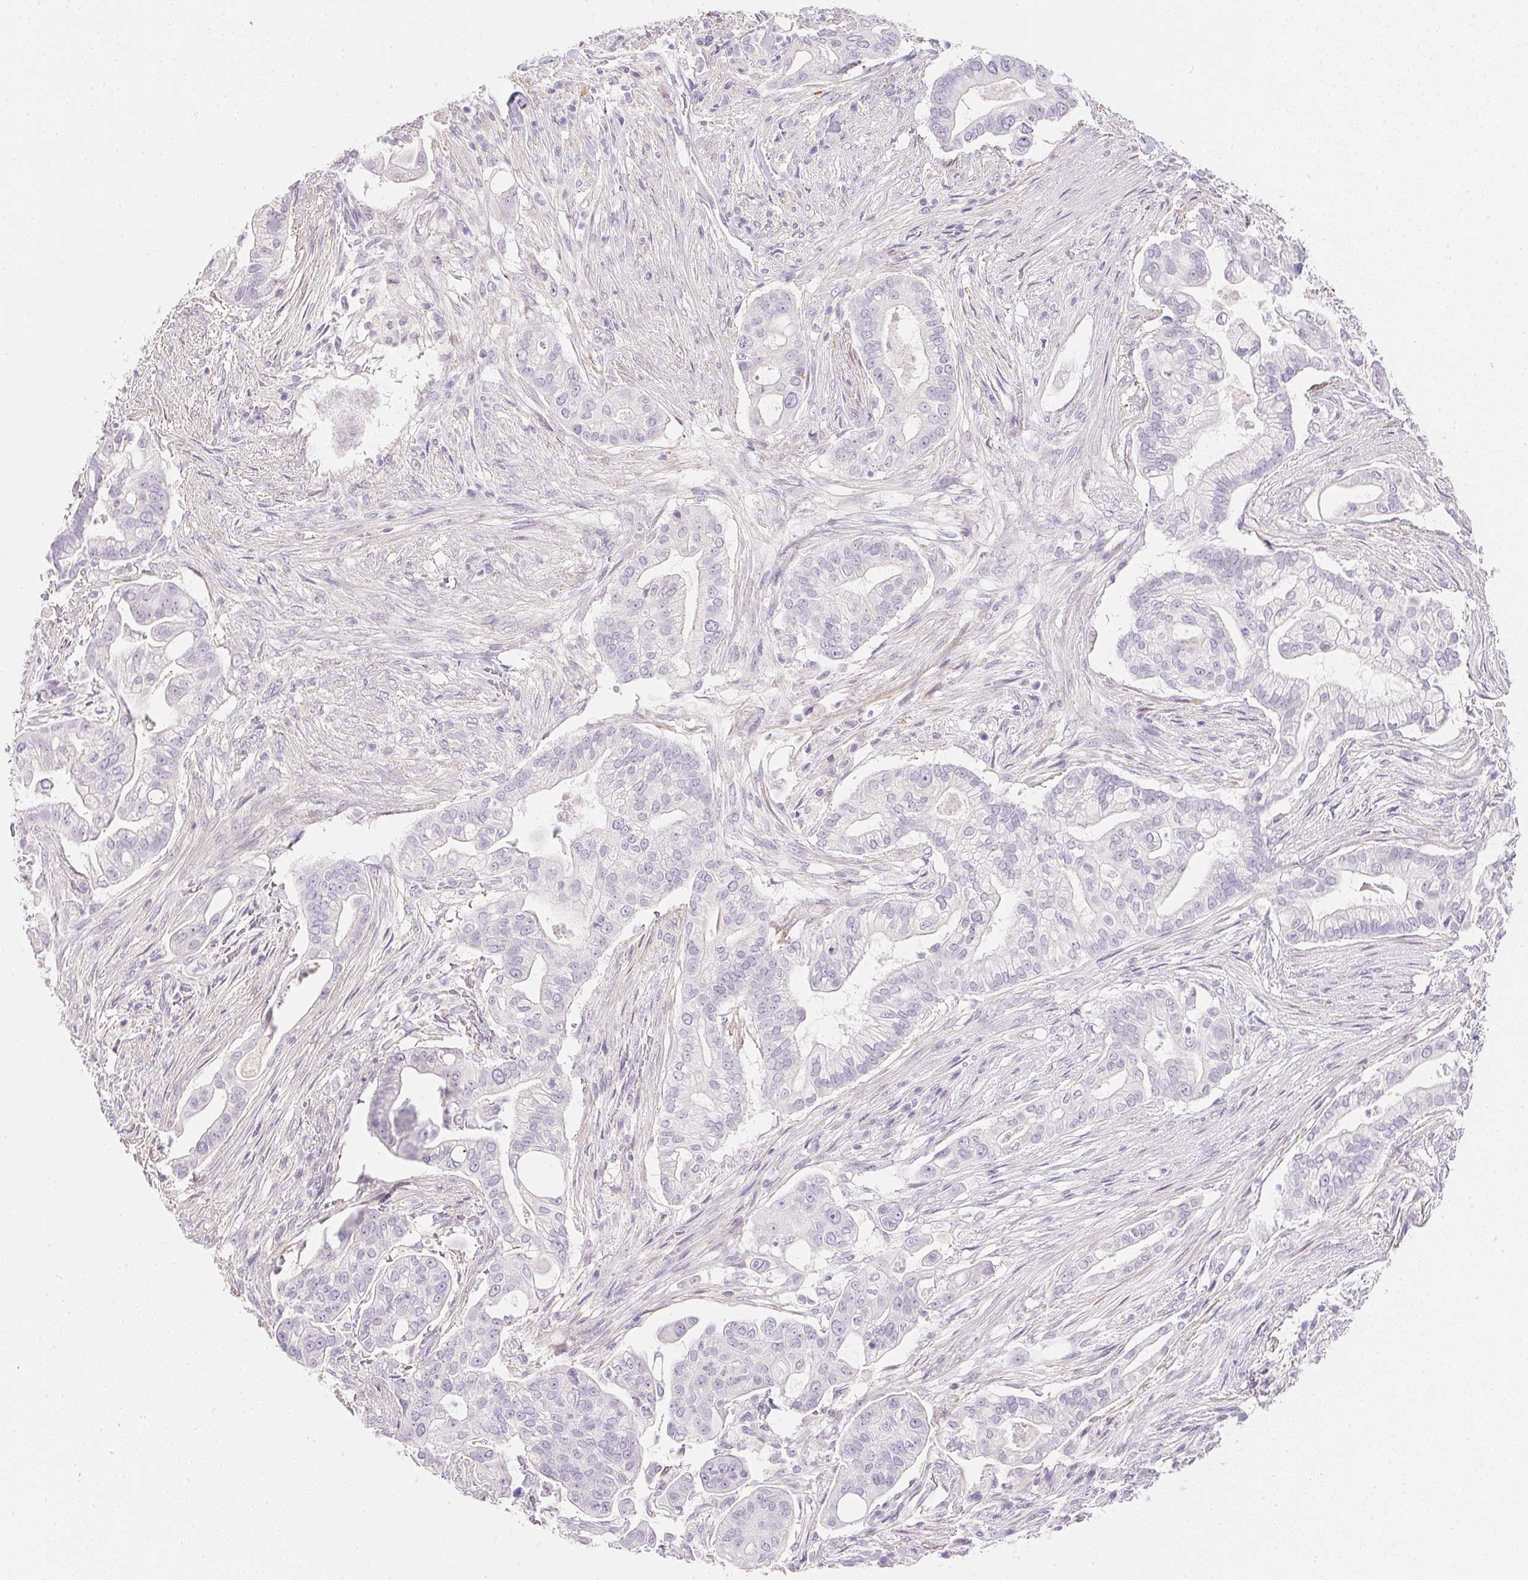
{"staining": {"intensity": "negative", "quantity": "none", "location": "none"}, "tissue": "pancreatic cancer", "cell_type": "Tumor cells", "image_type": "cancer", "snomed": [{"axis": "morphology", "description": "Adenocarcinoma, NOS"}, {"axis": "topography", "description": "Pancreas"}], "caption": "DAB immunohistochemical staining of pancreatic cancer demonstrates no significant expression in tumor cells. Nuclei are stained in blue.", "gene": "KCNE2", "patient": {"sex": "female", "age": 69}}